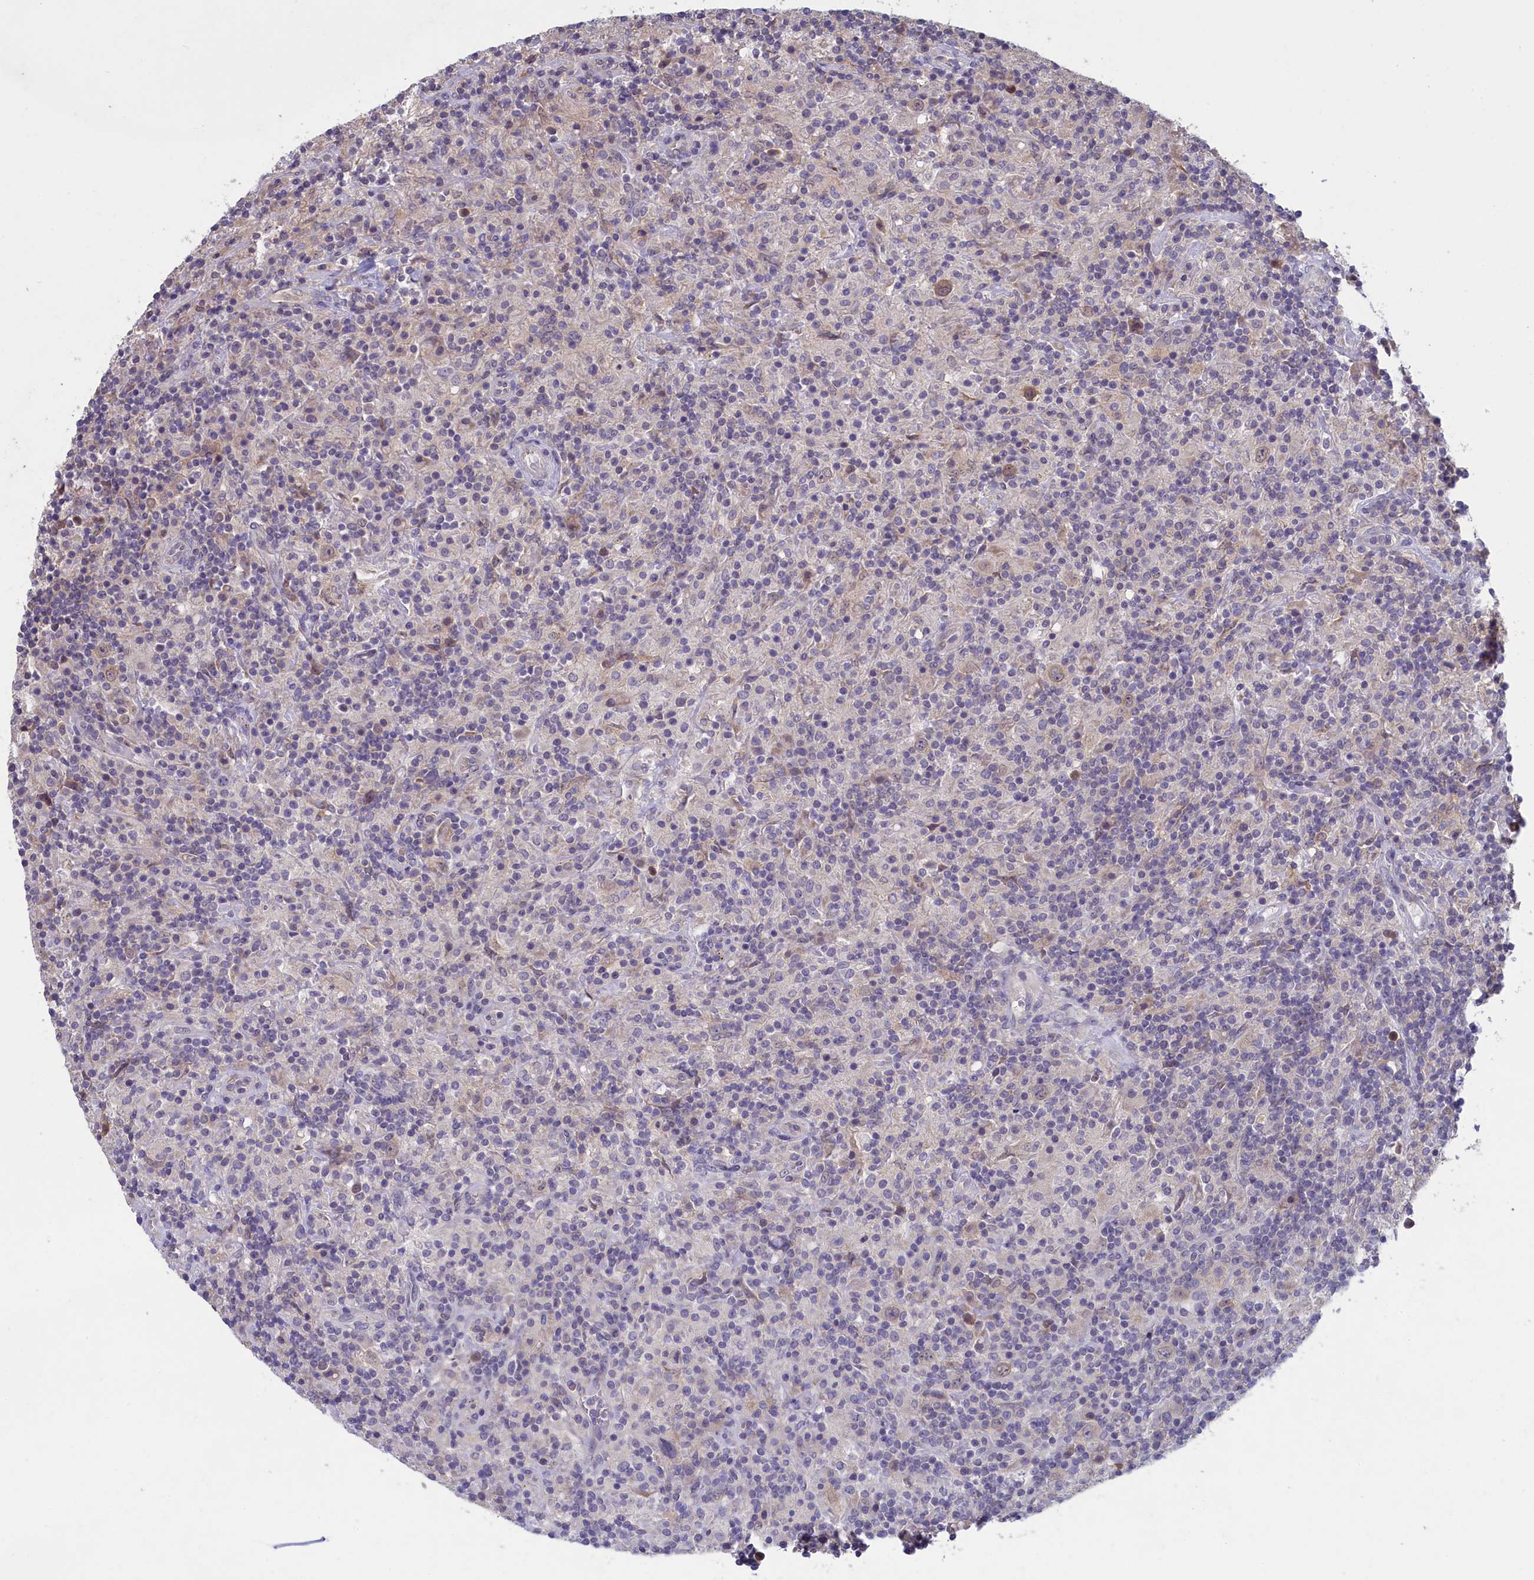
{"staining": {"intensity": "weak", "quantity": "25%-75%", "location": "cytoplasmic/membranous,nuclear"}, "tissue": "lymphoma", "cell_type": "Tumor cells", "image_type": "cancer", "snomed": [{"axis": "morphology", "description": "Hodgkin's disease, NOS"}, {"axis": "topography", "description": "Lymph node"}], "caption": "Human Hodgkin's disease stained for a protein (brown) shows weak cytoplasmic/membranous and nuclear positive expression in approximately 25%-75% of tumor cells.", "gene": "UCHL3", "patient": {"sex": "male", "age": 70}}